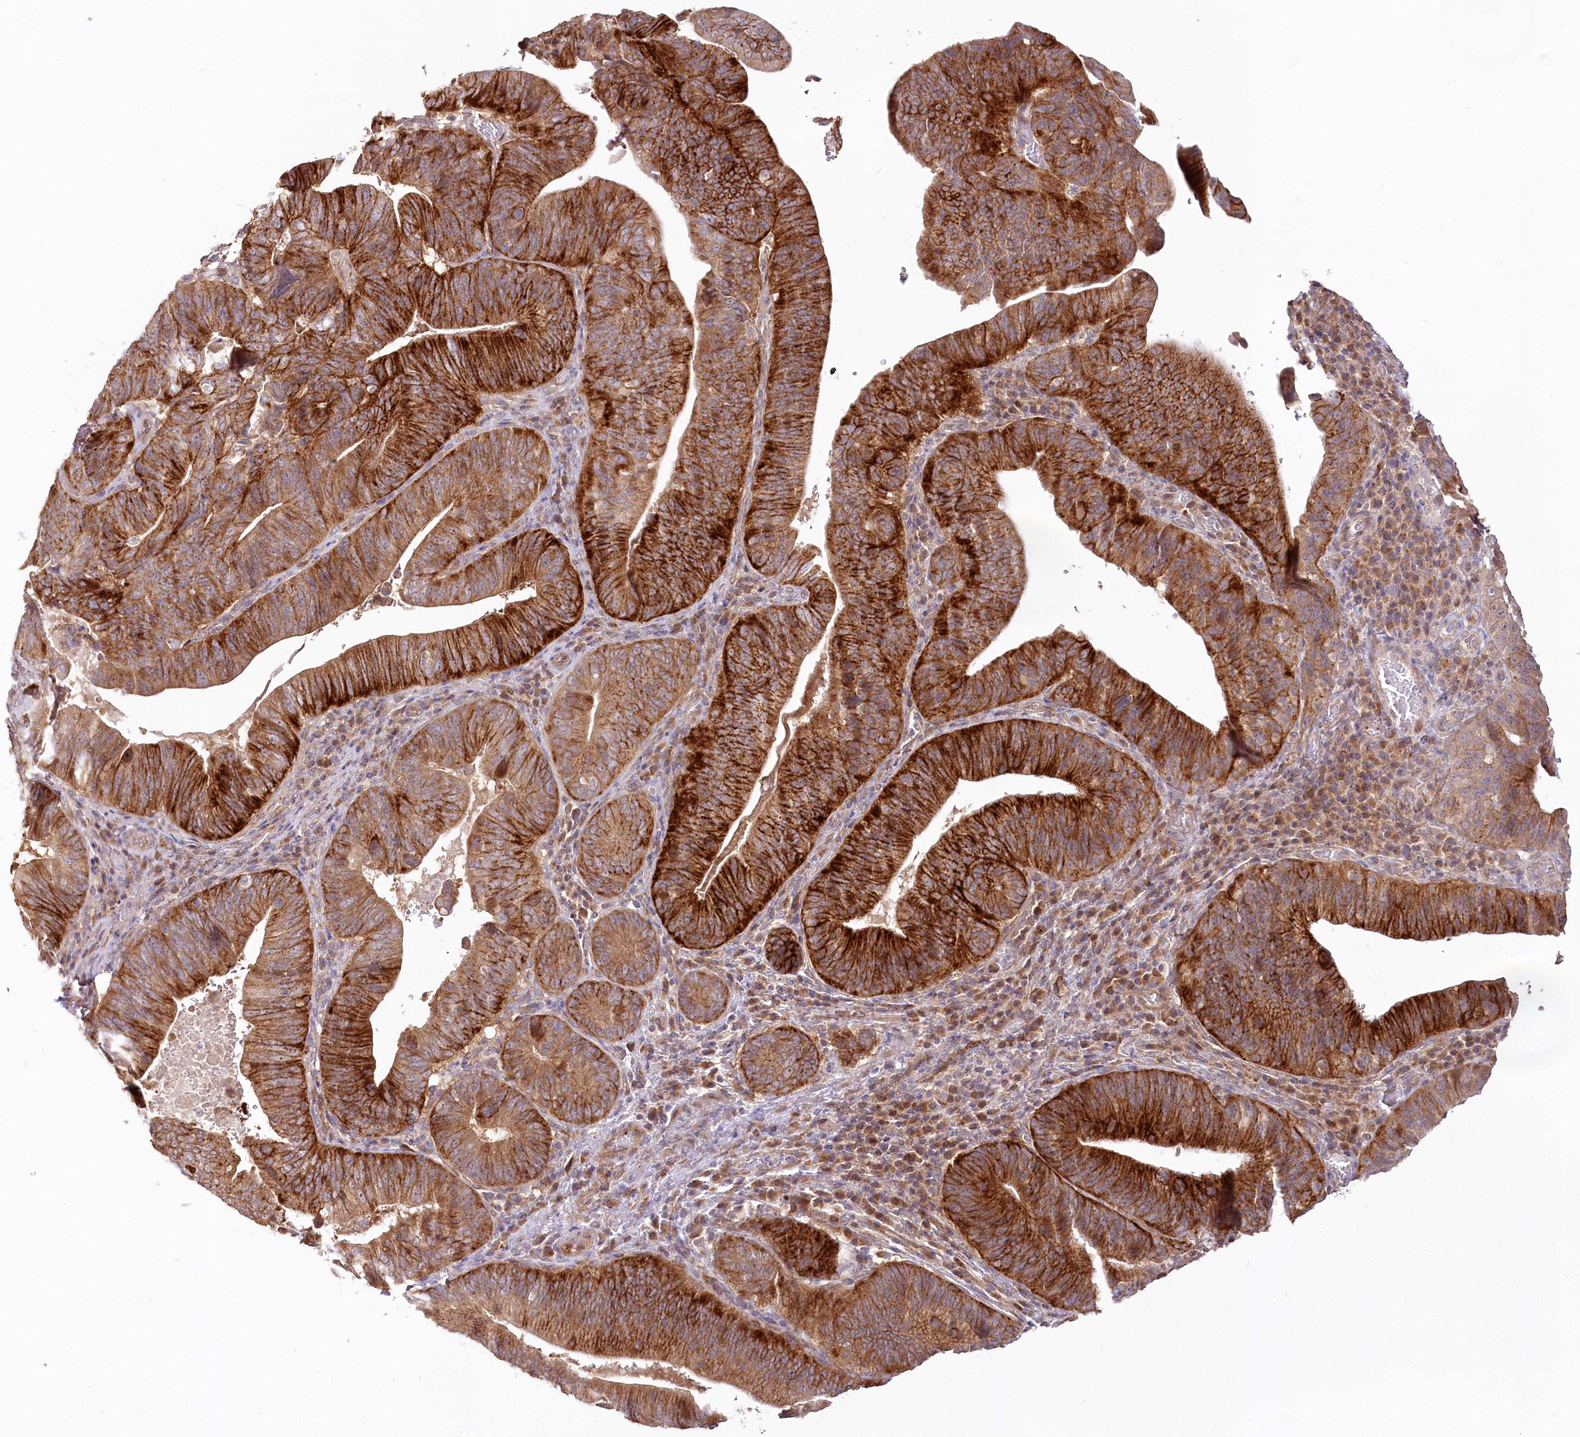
{"staining": {"intensity": "strong", "quantity": ">75%", "location": "cytoplasmic/membranous"}, "tissue": "pancreatic cancer", "cell_type": "Tumor cells", "image_type": "cancer", "snomed": [{"axis": "morphology", "description": "Adenocarcinoma, NOS"}, {"axis": "topography", "description": "Pancreas"}], "caption": "Pancreatic cancer (adenocarcinoma) was stained to show a protein in brown. There is high levels of strong cytoplasmic/membranous staining in about >75% of tumor cells.", "gene": "CEP70", "patient": {"sex": "male", "age": 63}}